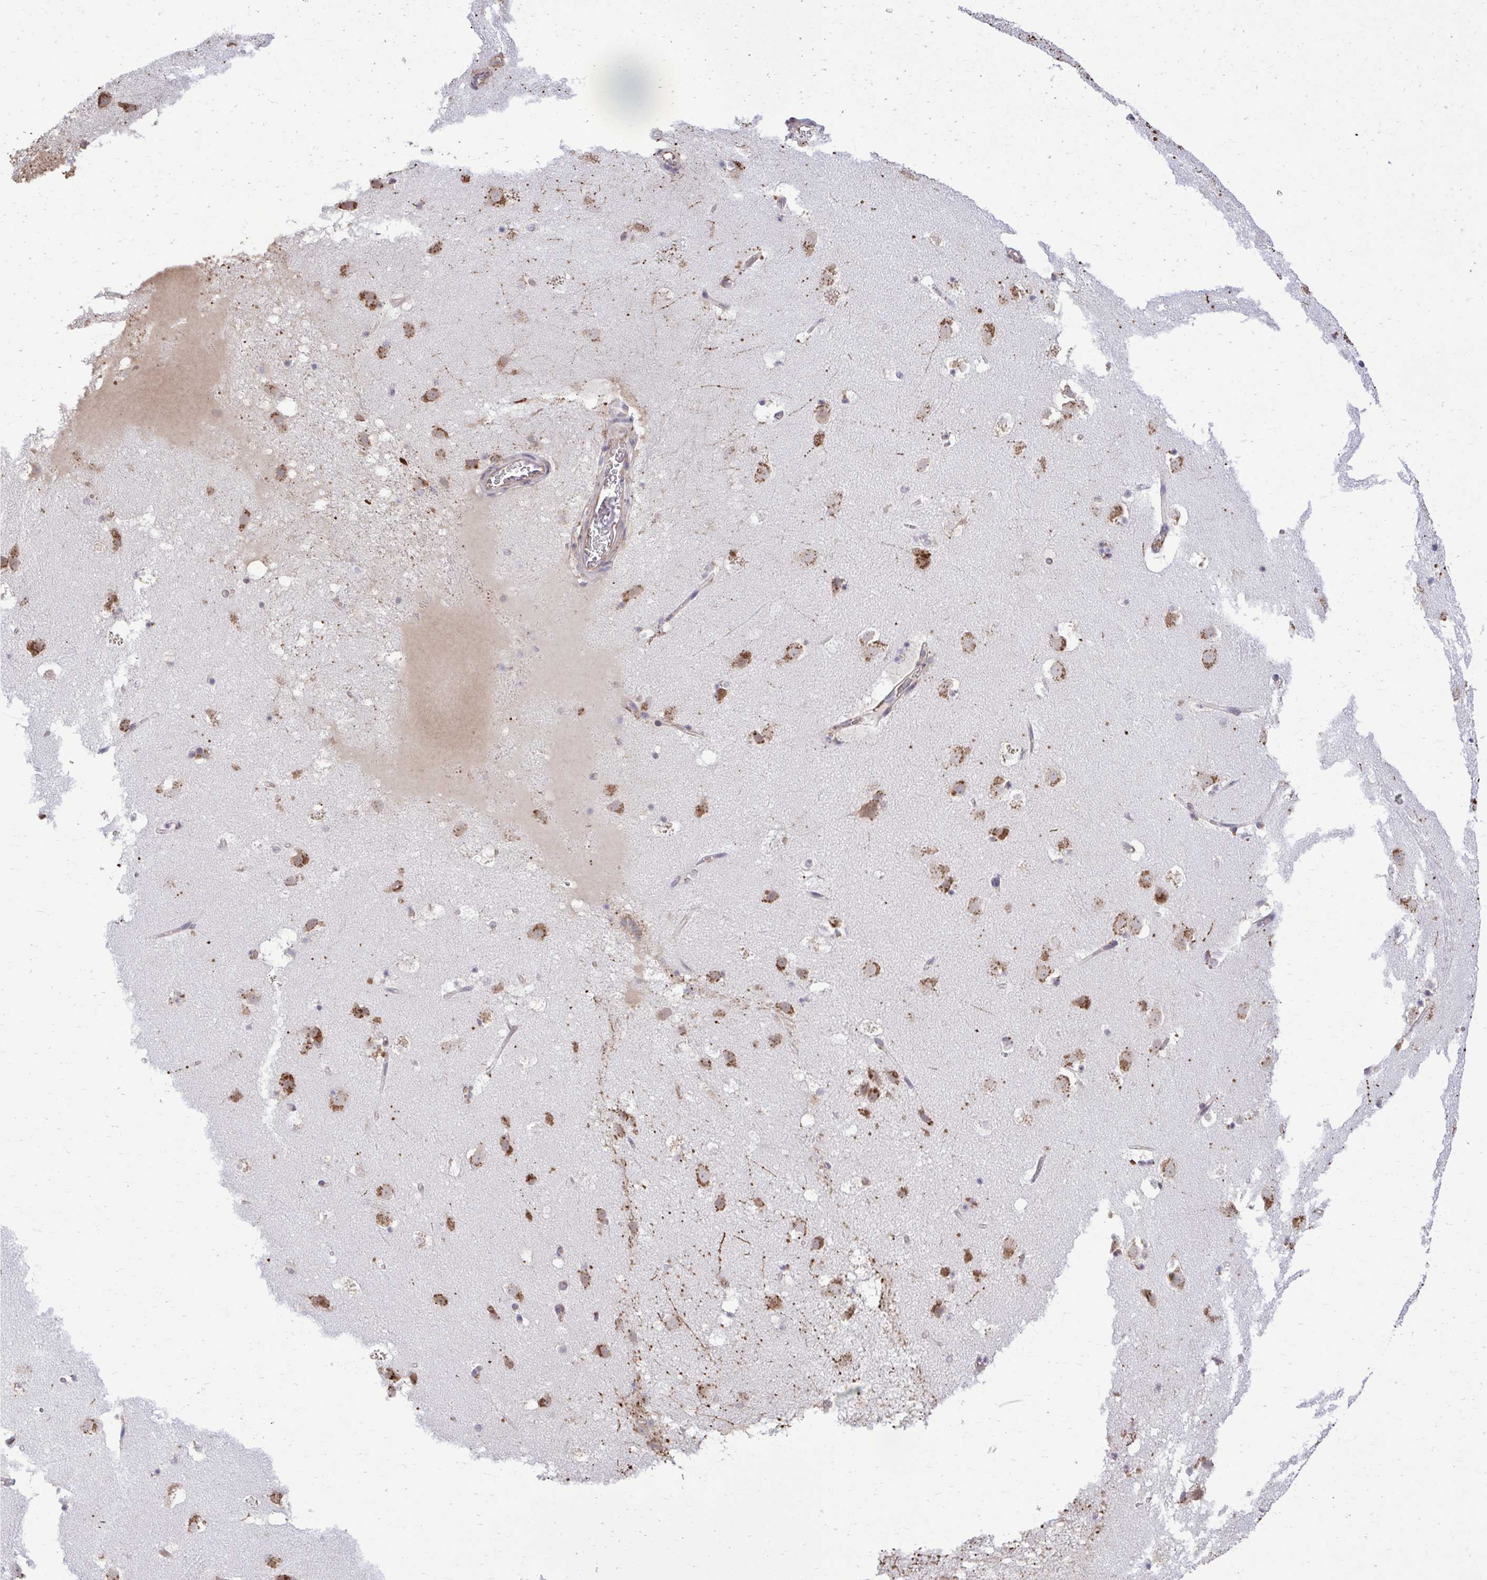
{"staining": {"intensity": "moderate", "quantity": "<25%", "location": "cytoplasmic/membranous"}, "tissue": "caudate", "cell_type": "Glial cells", "image_type": "normal", "snomed": [{"axis": "morphology", "description": "Normal tissue, NOS"}, {"axis": "topography", "description": "Lateral ventricle wall"}], "caption": "High-power microscopy captured an IHC image of unremarkable caudate, revealing moderate cytoplasmic/membranous expression in about <25% of glial cells.", "gene": "RPS15", "patient": {"sex": "male", "age": 37}}